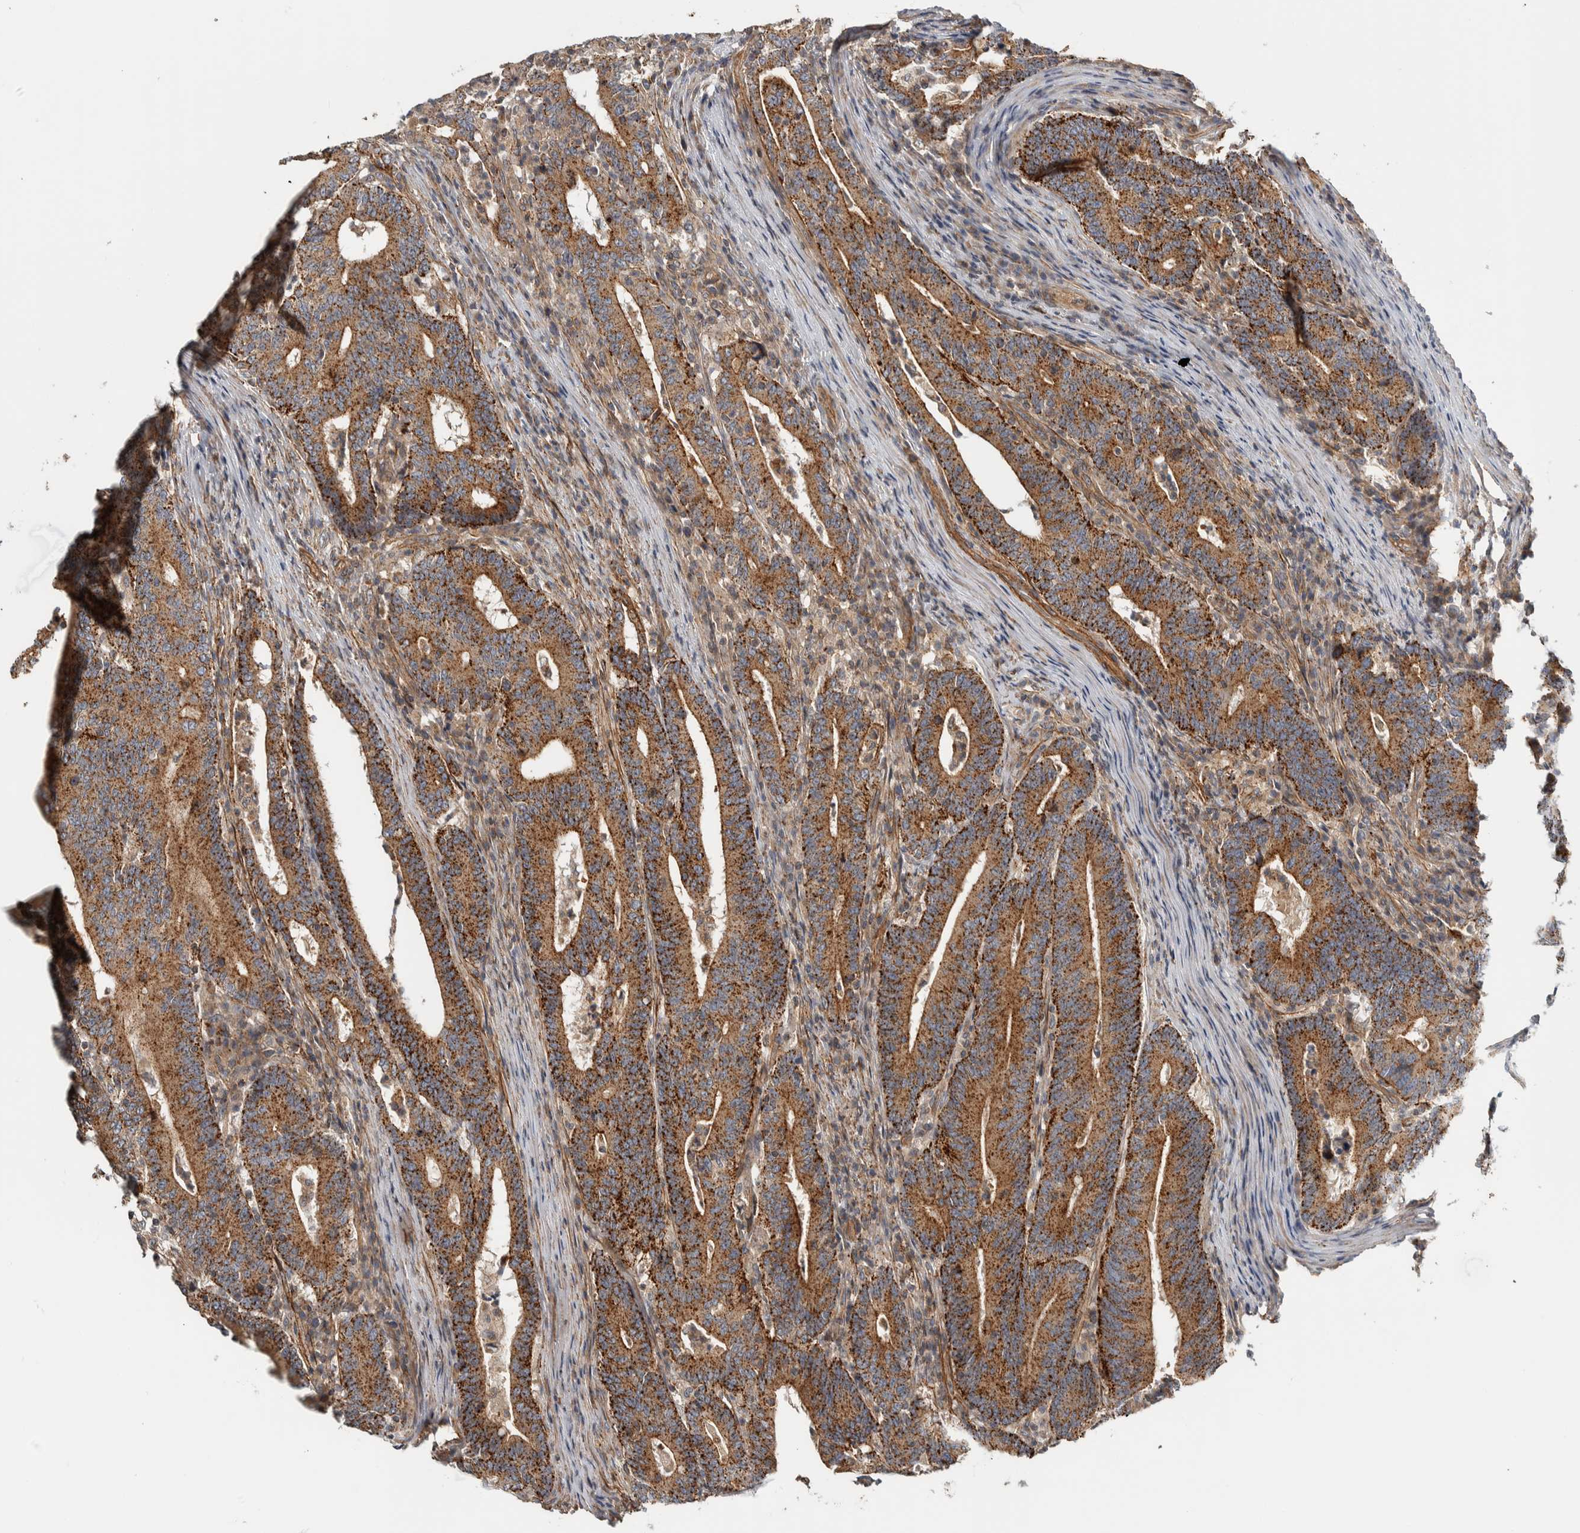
{"staining": {"intensity": "moderate", "quantity": ">75%", "location": "cytoplasmic/membranous"}, "tissue": "colorectal cancer", "cell_type": "Tumor cells", "image_type": "cancer", "snomed": [{"axis": "morphology", "description": "Adenocarcinoma, NOS"}, {"axis": "topography", "description": "Colon"}], "caption": "DAB immunohistochemical staining of human colorectal cancer reveals moderate cytoplasmic/membranous protein expression in about >75% of tumor cells.", "gene": "TBC1D31", "patient": {"sex": "female", "age": 66}}